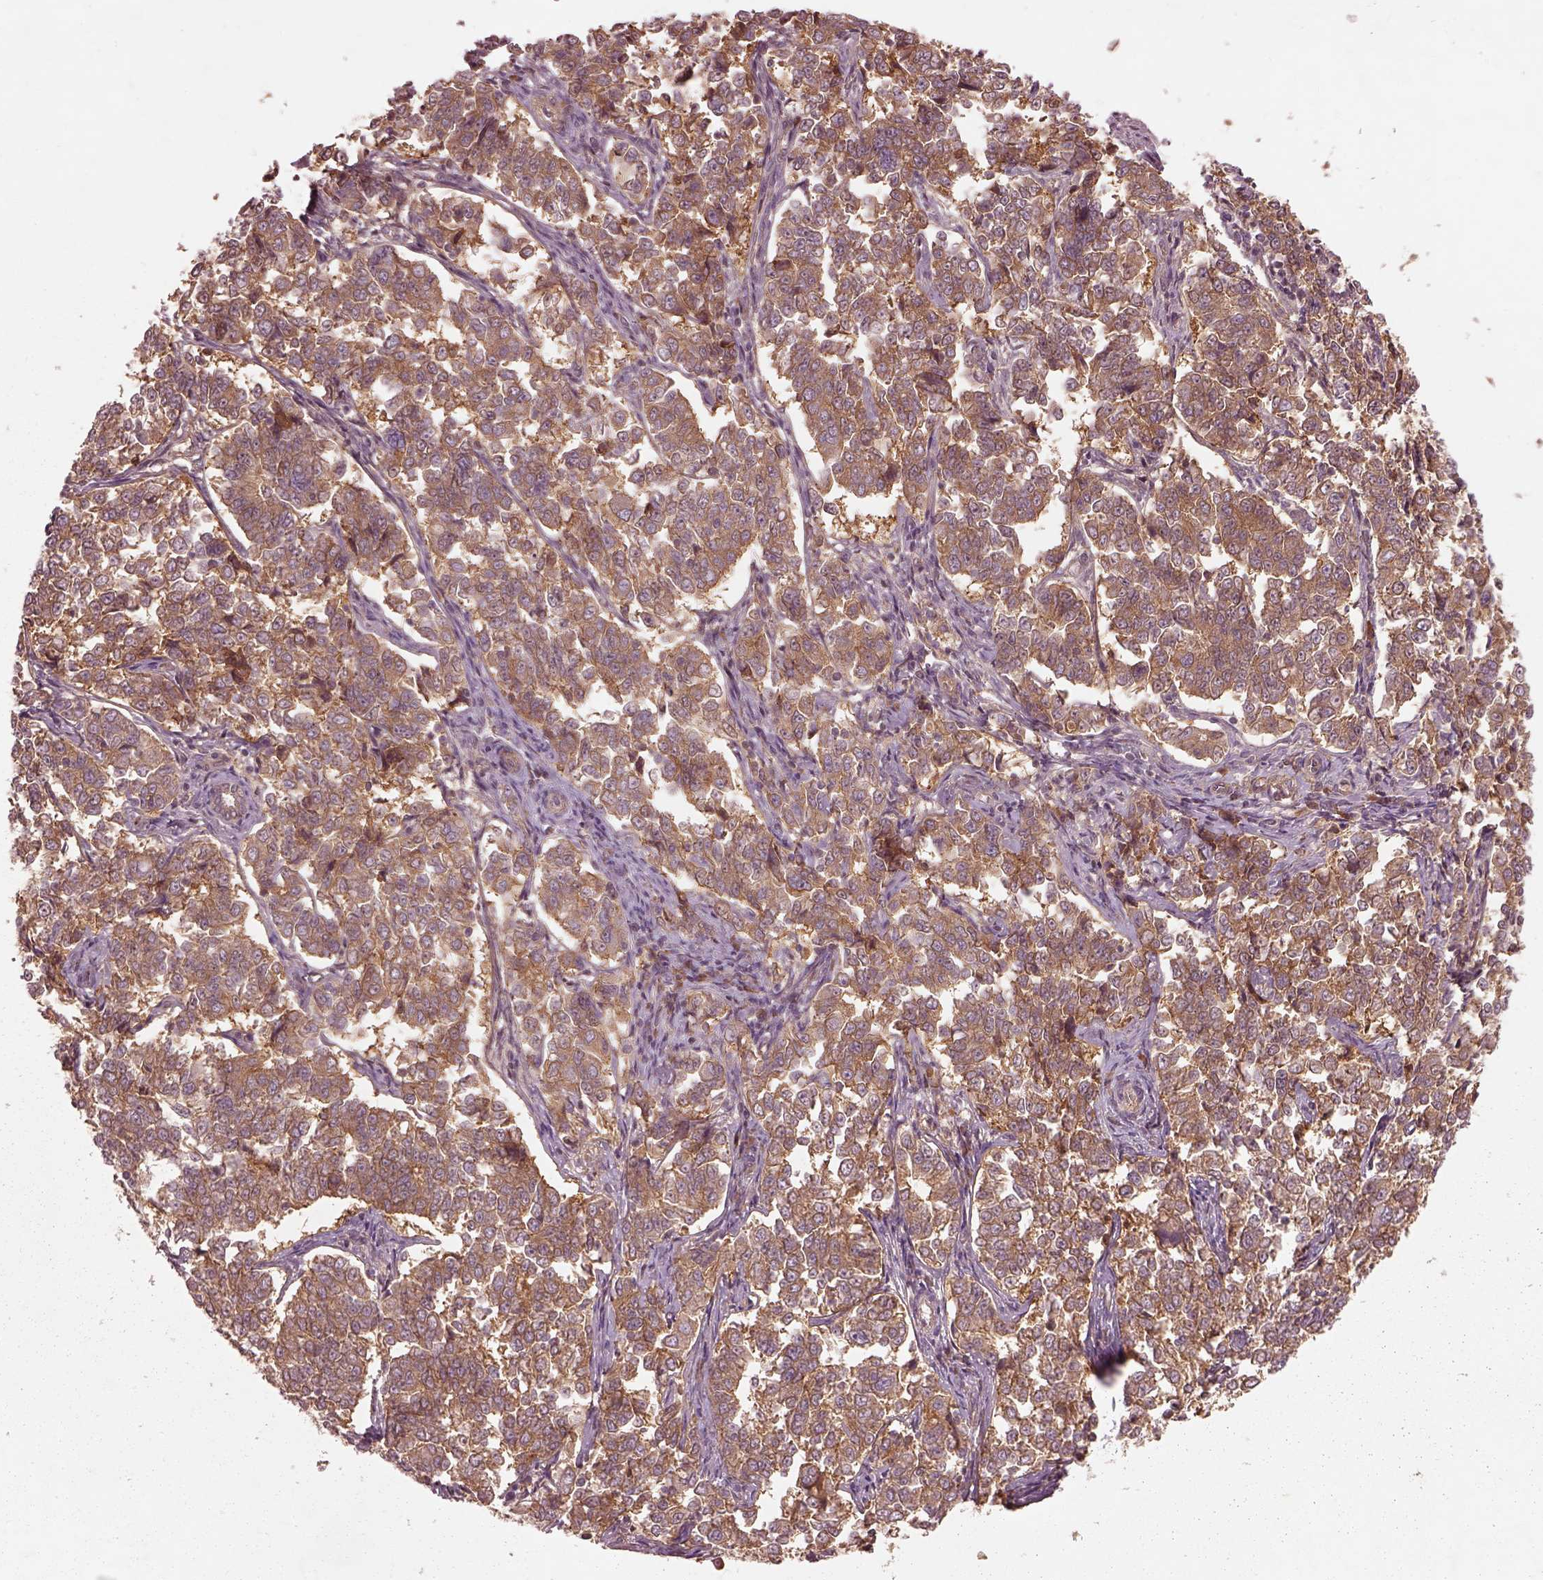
{"staining": {"intensity": "moderate", "quantity": ">75%", "location": "cytoplasmic/membranous"}, "tissue": "endometrial cancer", "cell_type": "Tumor cells", "image_type": "cancer", "snomed": [{"axis": "morphology", "description": "Adenocarcinoma, NOS"}, {"axis": "topography", "description": "Endometrium"}], "caption": "A medium amount of moderate cytoplasmic/membranous expression is seen in about >75% of tumor cells in adenocarcinoma (endometrial) tissue.", "gene": "FAM234A", "patient": {"sex": "female", "age": 43}}